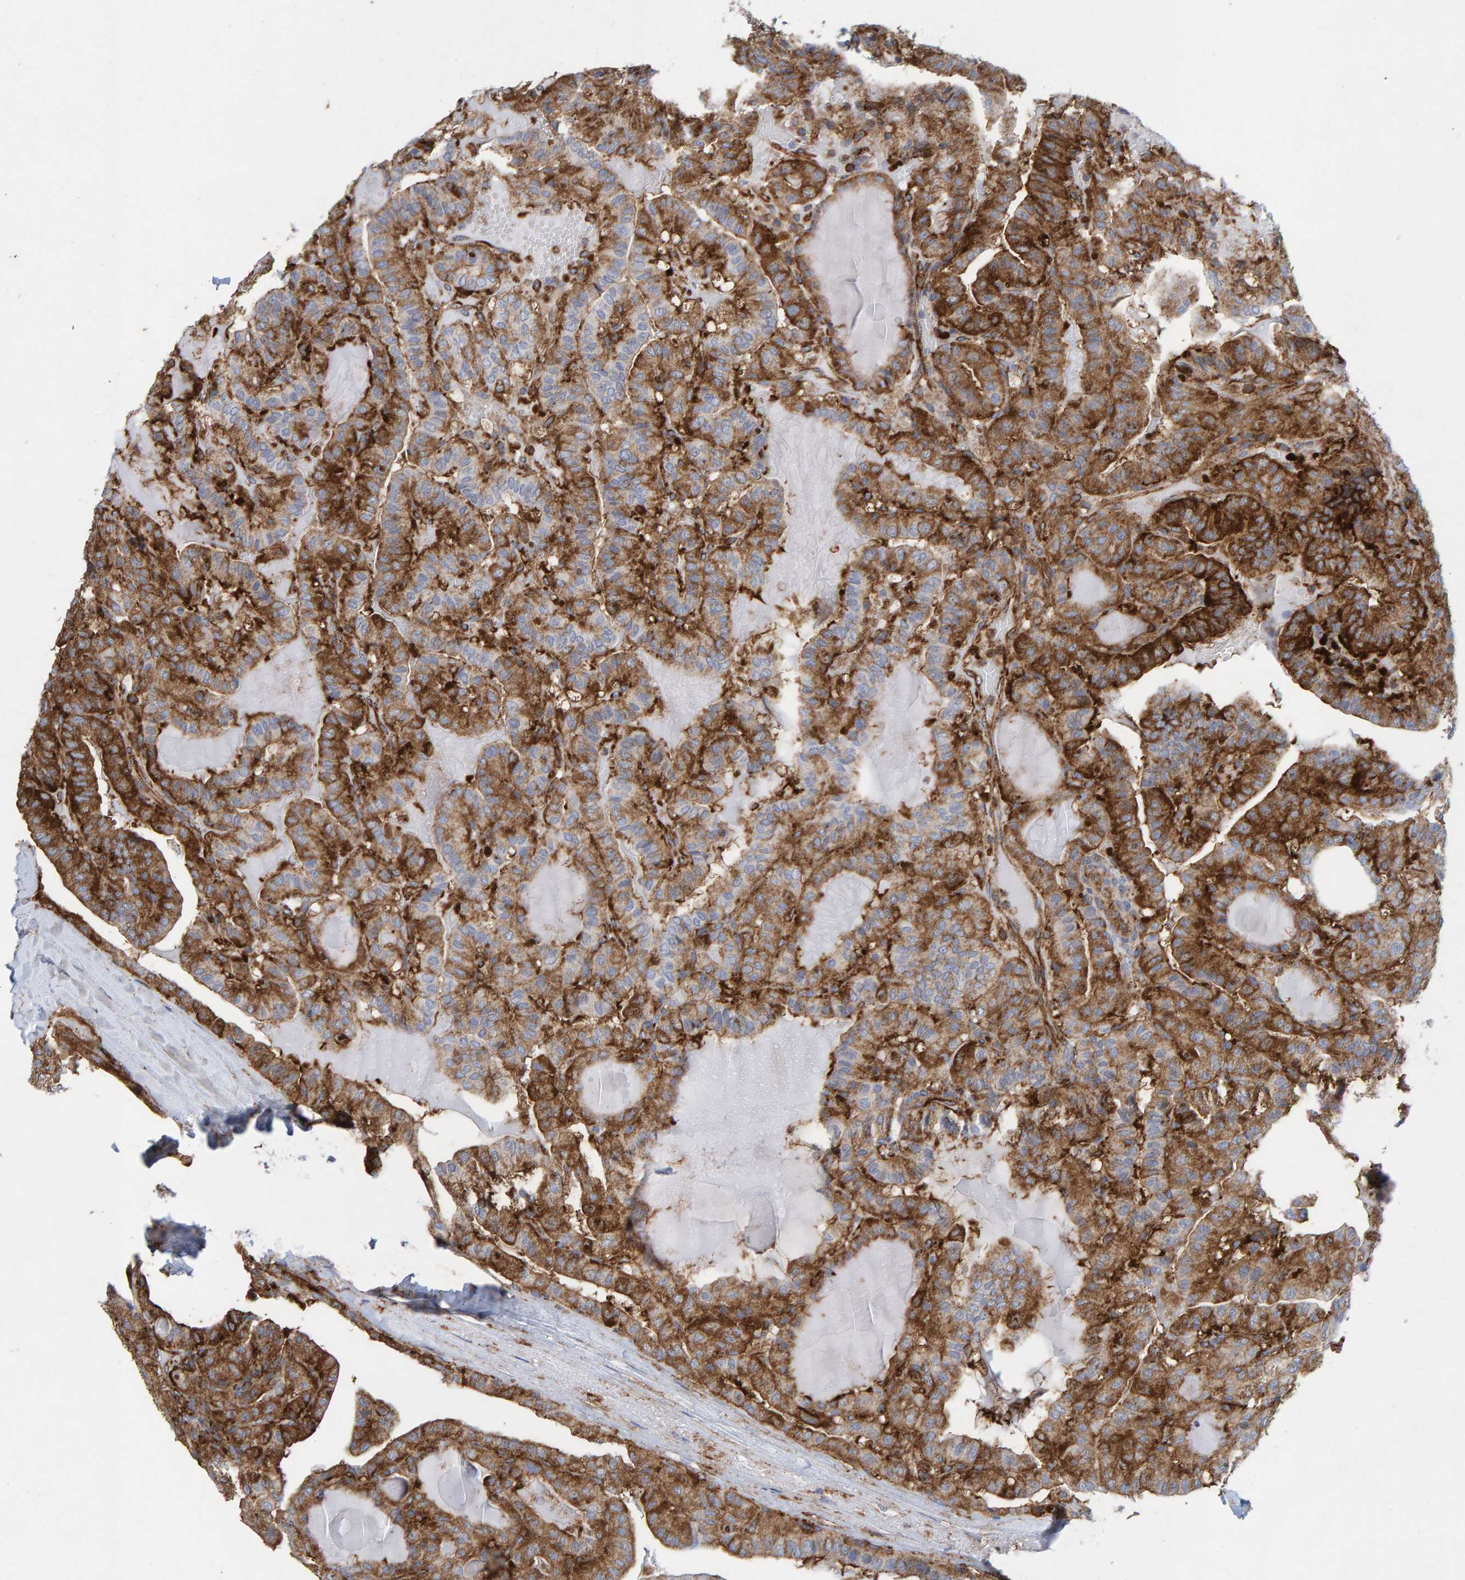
{"staining": {"intensity": "strong", "quantity": "25%-75%", "location": "cytoplasmic/membranous"}, "tissue": "thyroid cancer", "cell_type": "Tumor cells", "image_type": "cancer", "snomed": [{"axis": "morphology", "description": "Papillary adenocarcinoma, NOS"}, {"axis": "topography", "description": "Thyroid gland"}], "caption": "This is an image of IHC staining of papillary adenocarcinoma (thyroid), which shows strong expression in the cytoplasmic/membranous of tumor cells.", "gene": "MVP", "patient": {"sex": "male", "age": 77}}